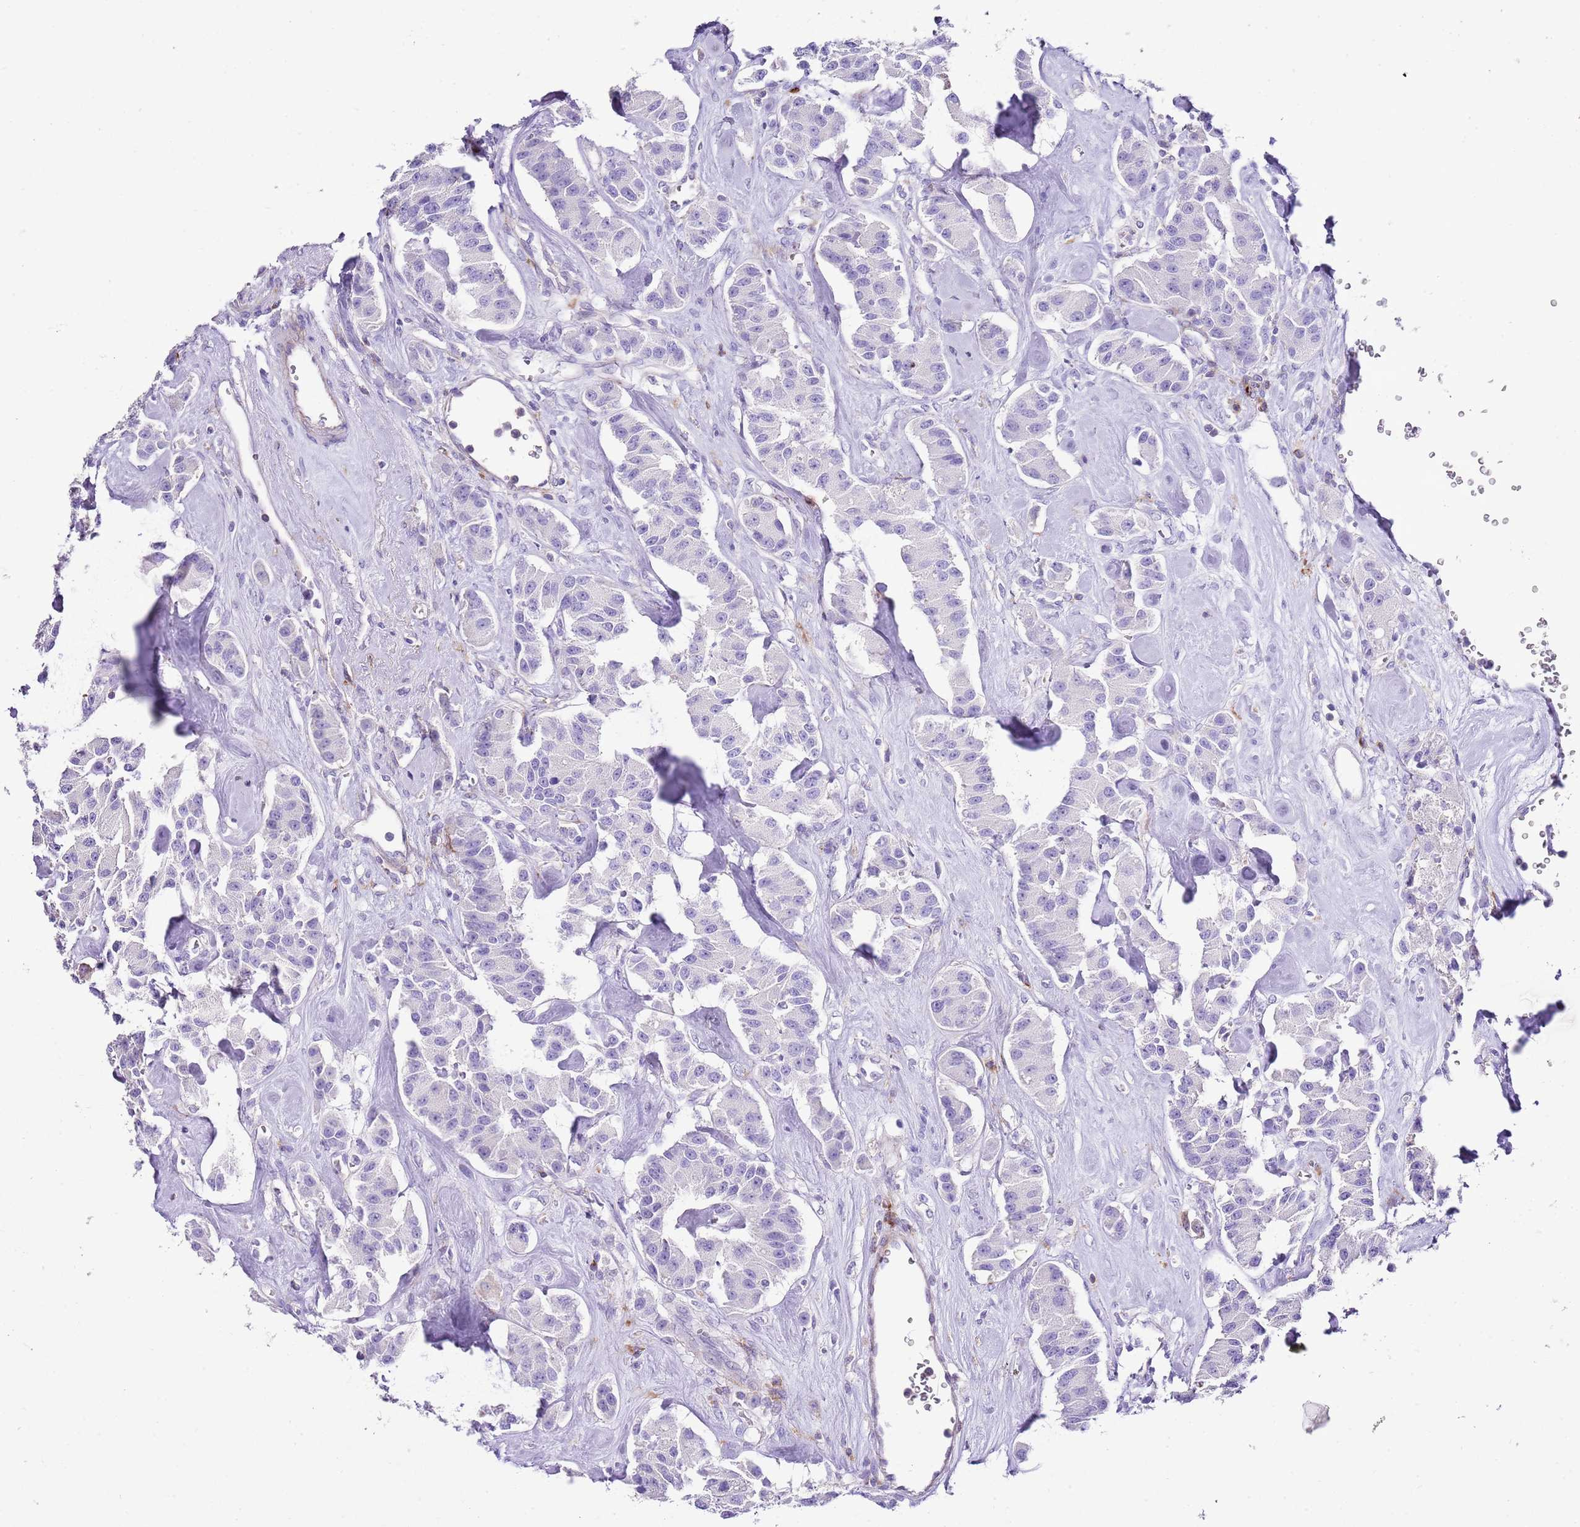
{"staining": {"intensity": "negative", "quantity": "none", "location": "none"}, "tissue": "carcinoid", "cell_type": "Tumor cells", "image_type": "cancer", "snomed": [{"axis": "morphology", "description": "Carcinoid, malignant, NOS"}, {"axis": "topography", "description": "Pancreas"}], "caption": "A micrograph of human carcinoid is negative for staining in tumor cells. The staining was performed using DAB to visualize the protein expression in brown, while the nuclei were stained in blue with hematoxylin (Magnification: 20x).", "gene": "ALDH3A1", "patient": {"sex": "male", "age": 41}}